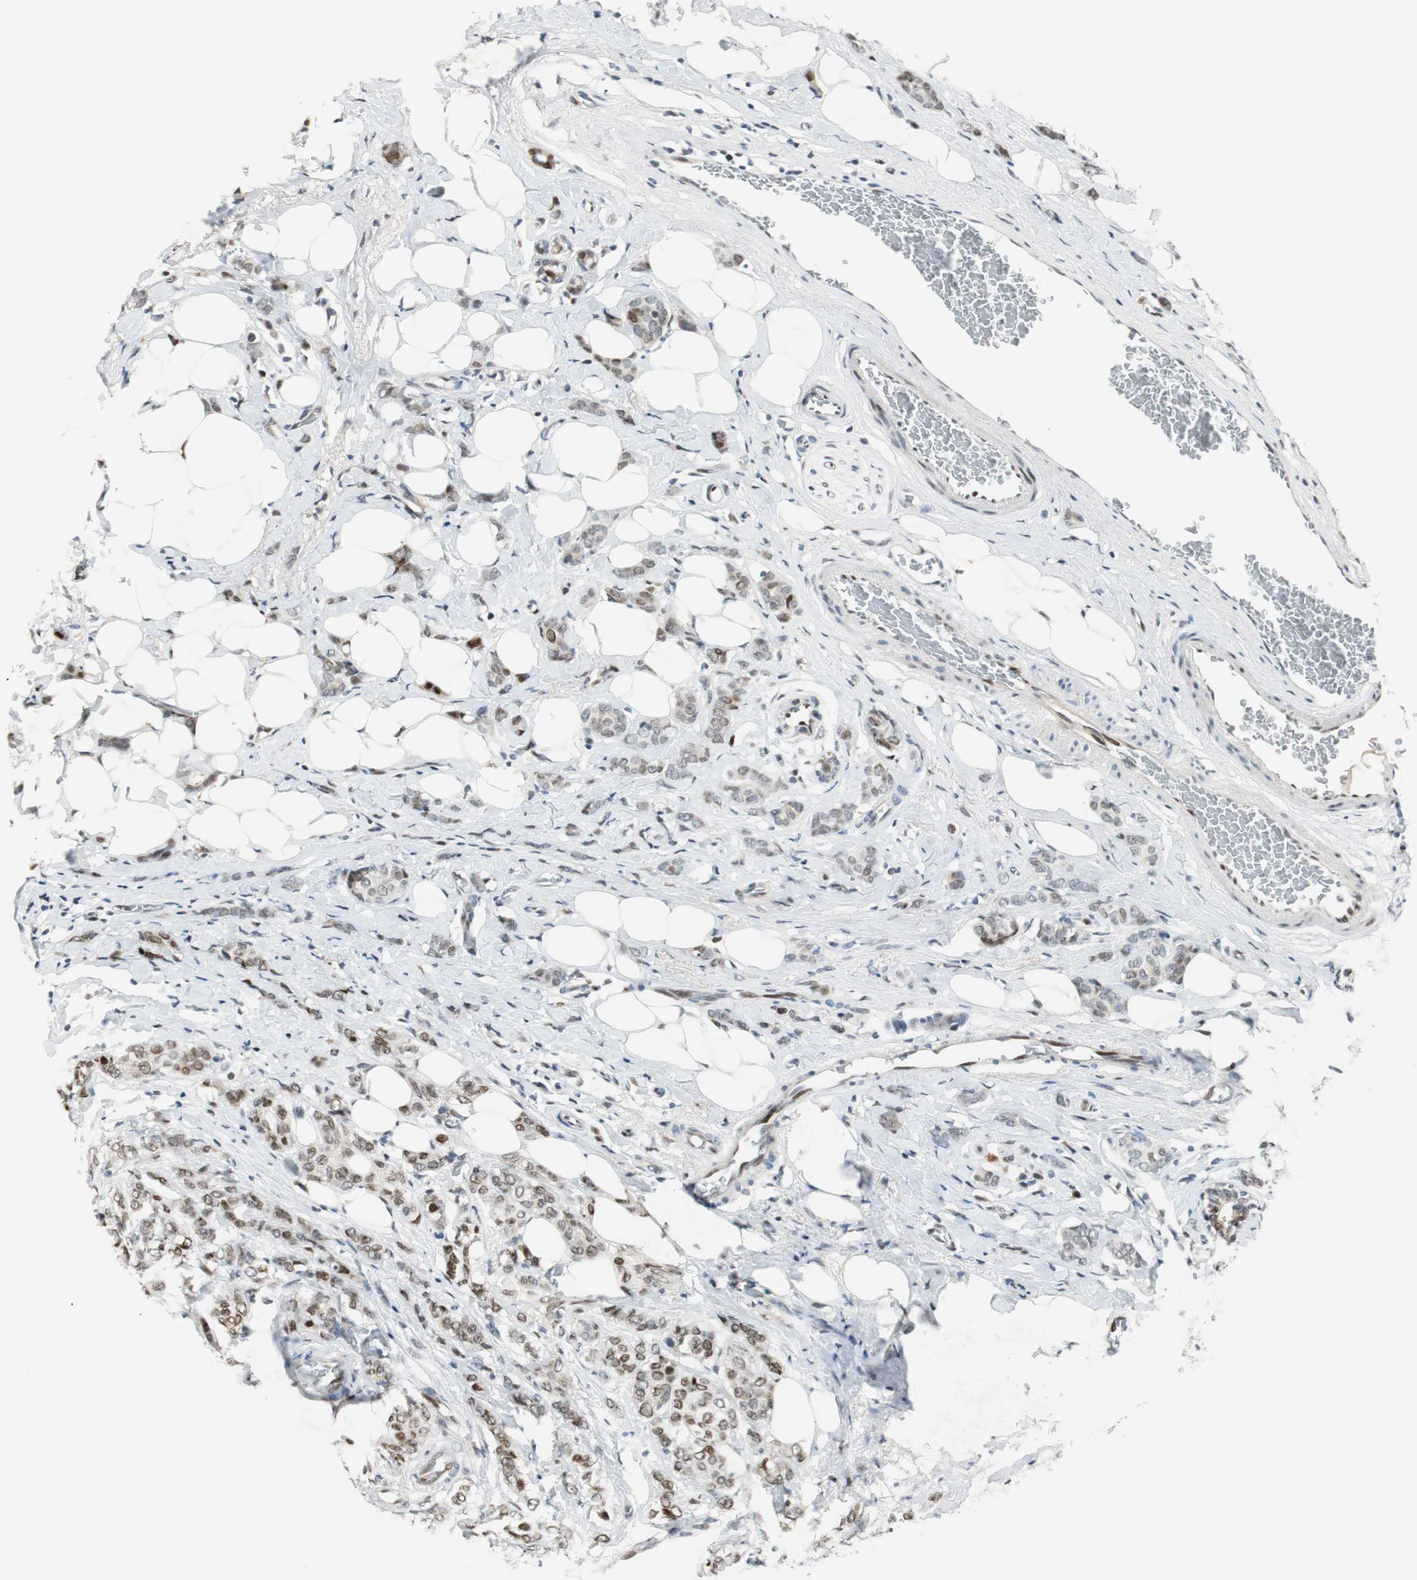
{"staining": {"intensity": "moderate", "quantity": ">75%", "location": "nuclear"}, "tissue": "breast cancer", "cell_type": "Tumor cells", "image_type": "cancer", "snomed": [{"axis": "morphology", "description": "Lobular carcinoma"}, {"axis": "topography", "description": "Breast"}], "caption": "Approximately >75% of tumor cells in human lobular carcinoma (breast) reveal moderate nuclear protein positivity as visualized by brown immunohistochemical staining.", "gene": "AJUBA", "patient": {"sex": "female", "age": 60}}